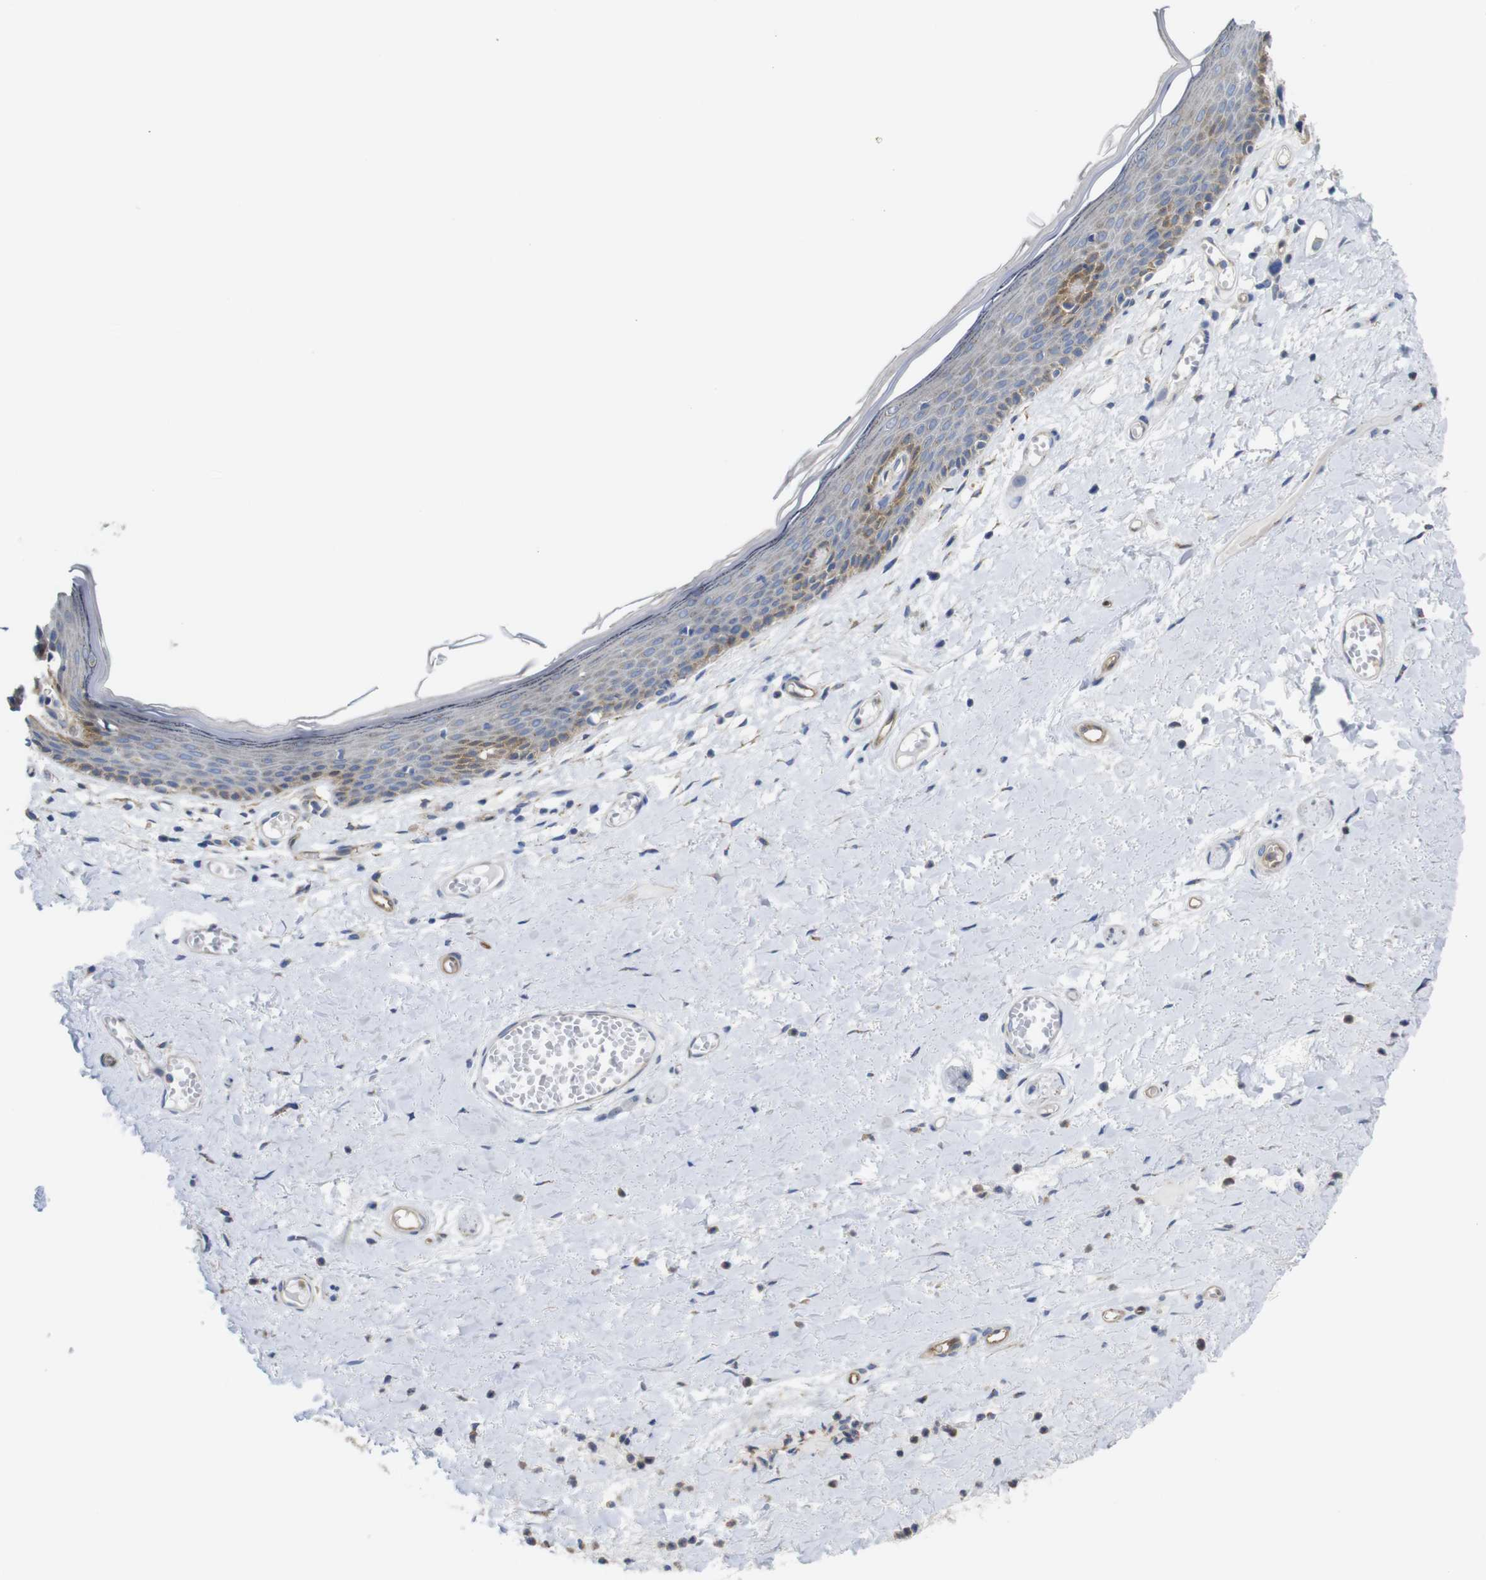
{"staining": {"intensity": "weak", "quantity": "25%-75%", "location": "cytoplasmic/membranous"}, "tissue": "skin", "cell_type": "Epidermal cells", "image_type": "normal", "snomed": [{"axis": "morphology", "description": "Normal tissue, NOS"}, {"axis": "topography", "description": "Vulva"}], "caption": "Weak cytoplasmic/membranous protein staining is appreciated in approximately 25%-75% of epidermal cells in skin. (DAB (3,3'-diaminobenzidine) IHC with brightfield microscopy, high magnification).", "gene": "DDRGK1", "patient": {"sex": "female", "age": 54}}